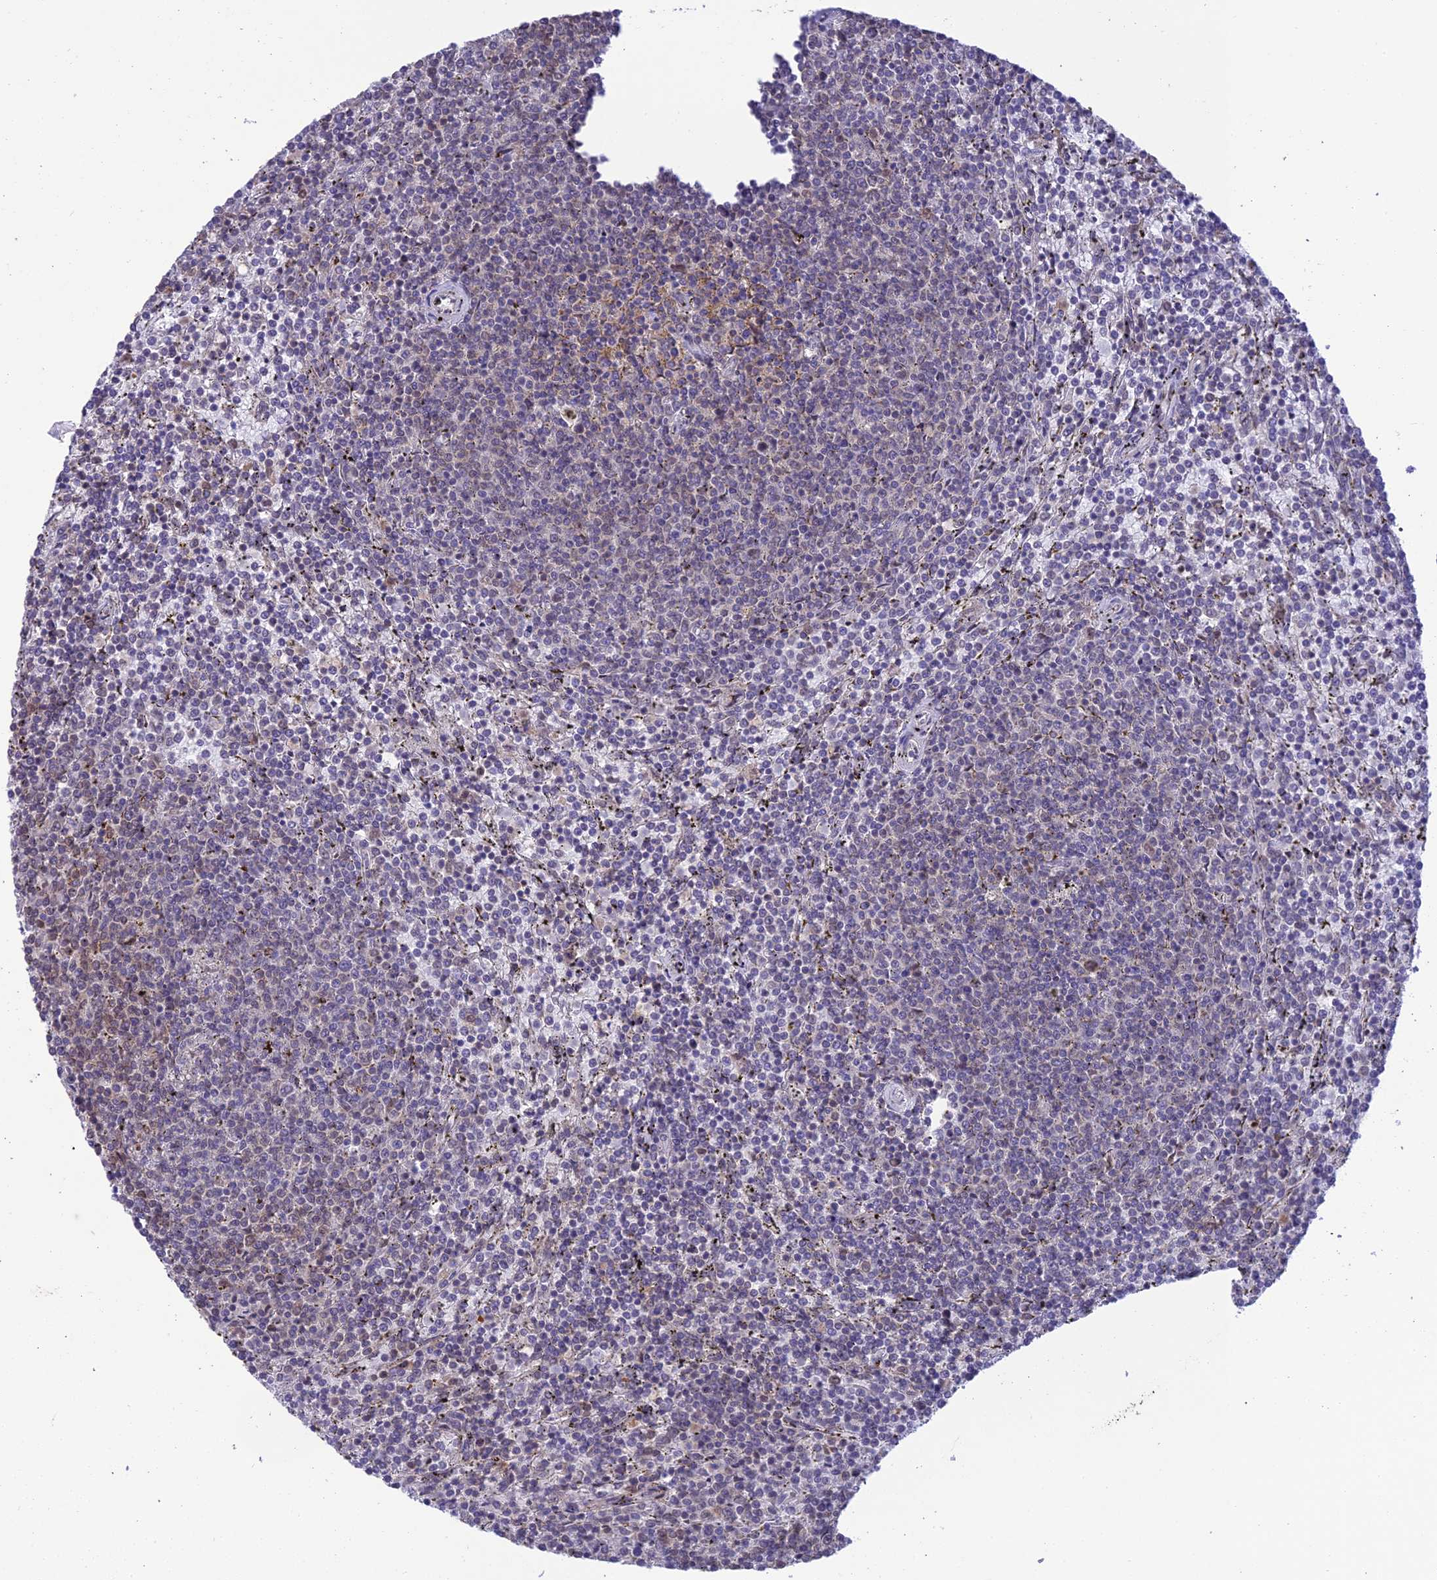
{"staining": {"intensity": "negative", "quantity": "none", "location": "none"}, "tissue": "lymphoma", "cell_type": "Tumor cells", "image_type": "cancer", "snomed": [{"axis": "morphology", "description": "Malignant lymphoma, non-Hodgkin's type, Low grade"}, {"axis": "topography", "description": "Spleen"}], "caption": "Immunohistochemistry (IHC) of human lymphoma demonstrates no expression in tumor cells.", "gene": "BMT2", "patient": {"sex": "female", "age": 50}}